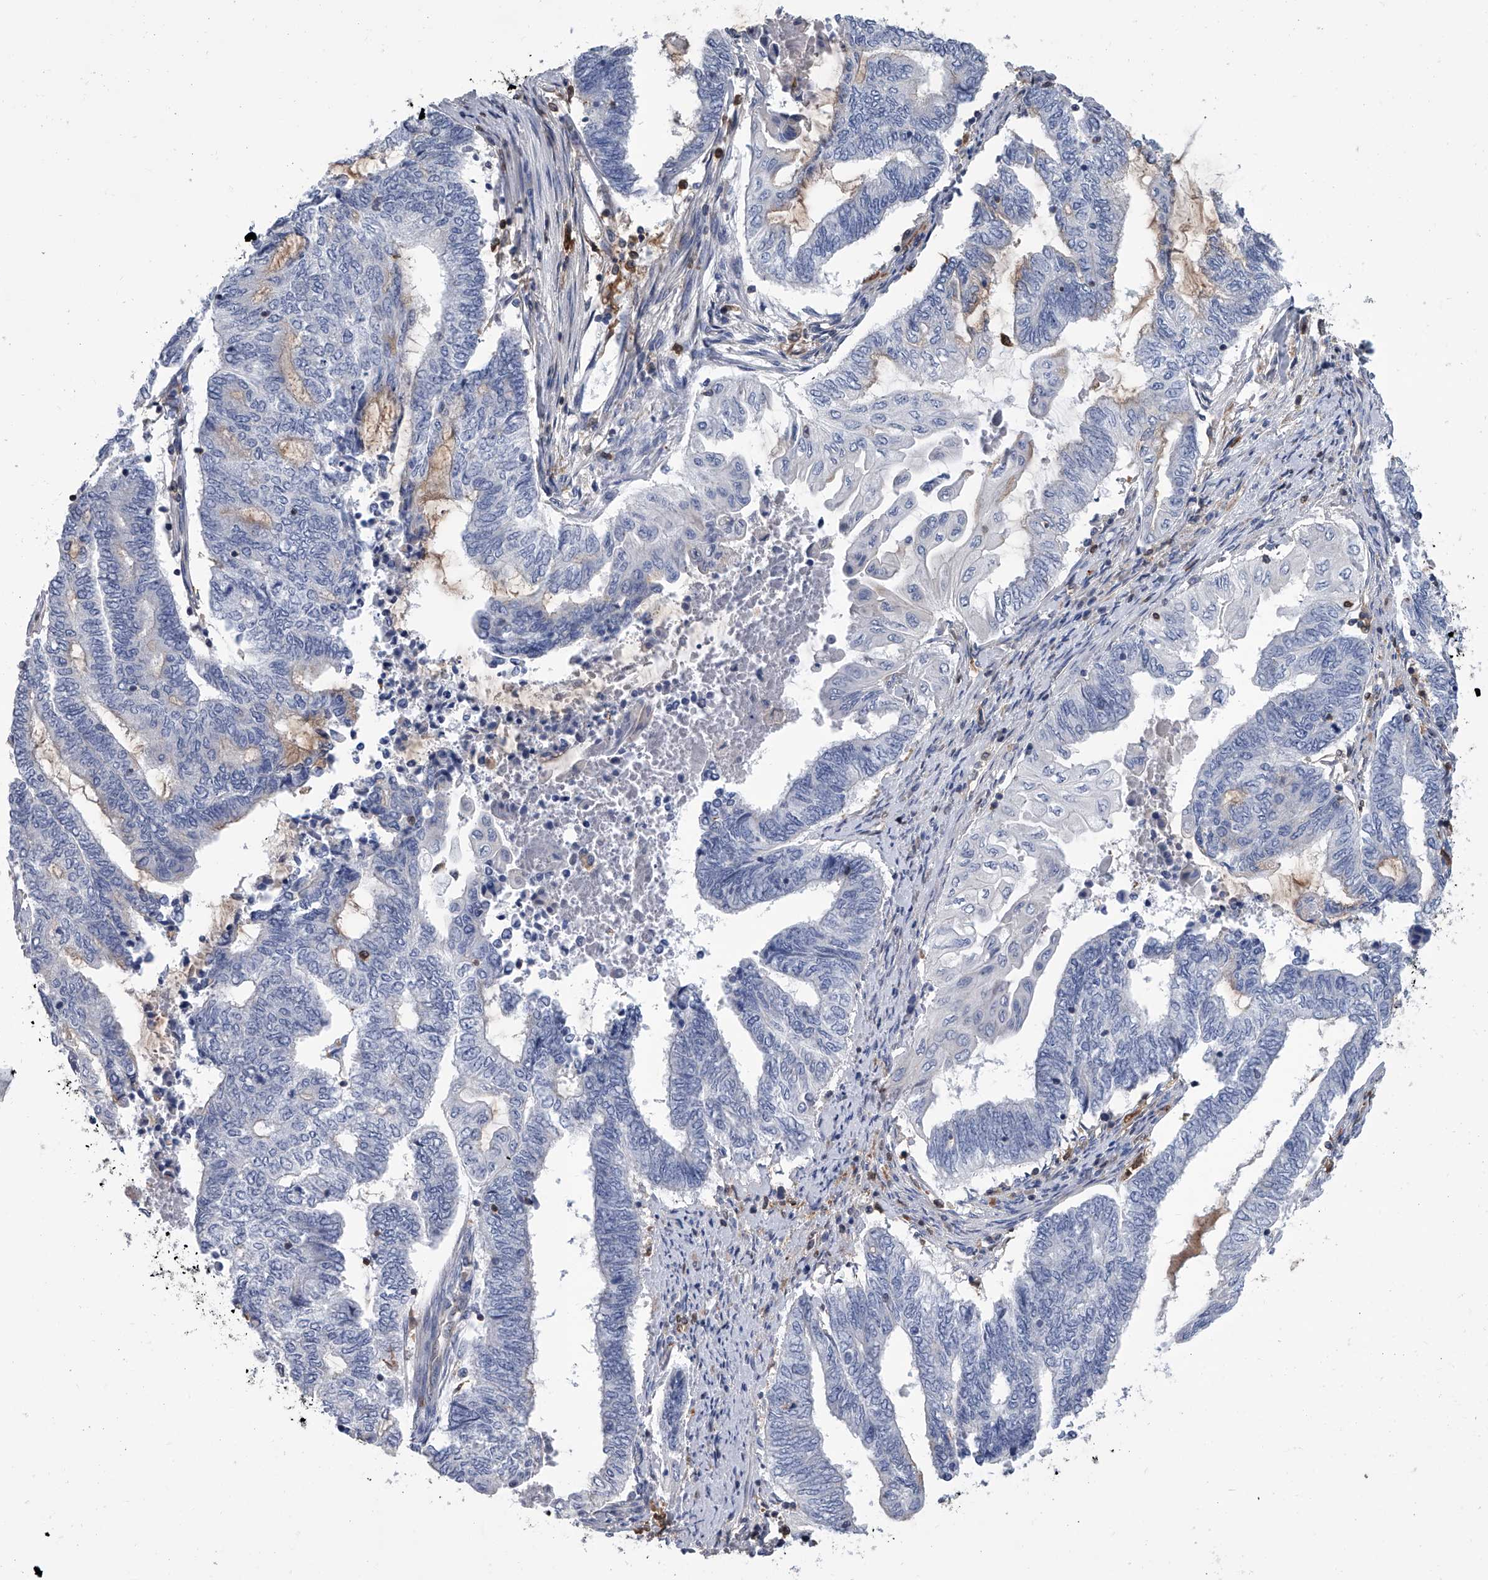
{"staining": {"intensity": "negative", "quantity": "none", "location": "none"}, "tissue": "endometrial cancer", "cell_type": "Tumor cells", "image_type": "cancer", "snomed": [{"axis": "morphology", "description": "Adenocarcinoma, NOS"}, {"axis": "topography", "description": "Uterus"}, {"axis": "topography", "description": "Endometrium"}], "caption": "DAB immunohistochemical staining of endometrial cancer displays no significant expression in tumor cells.", "gene": "SERPINB9", "patient": {"sex": "female", "age": 70}}